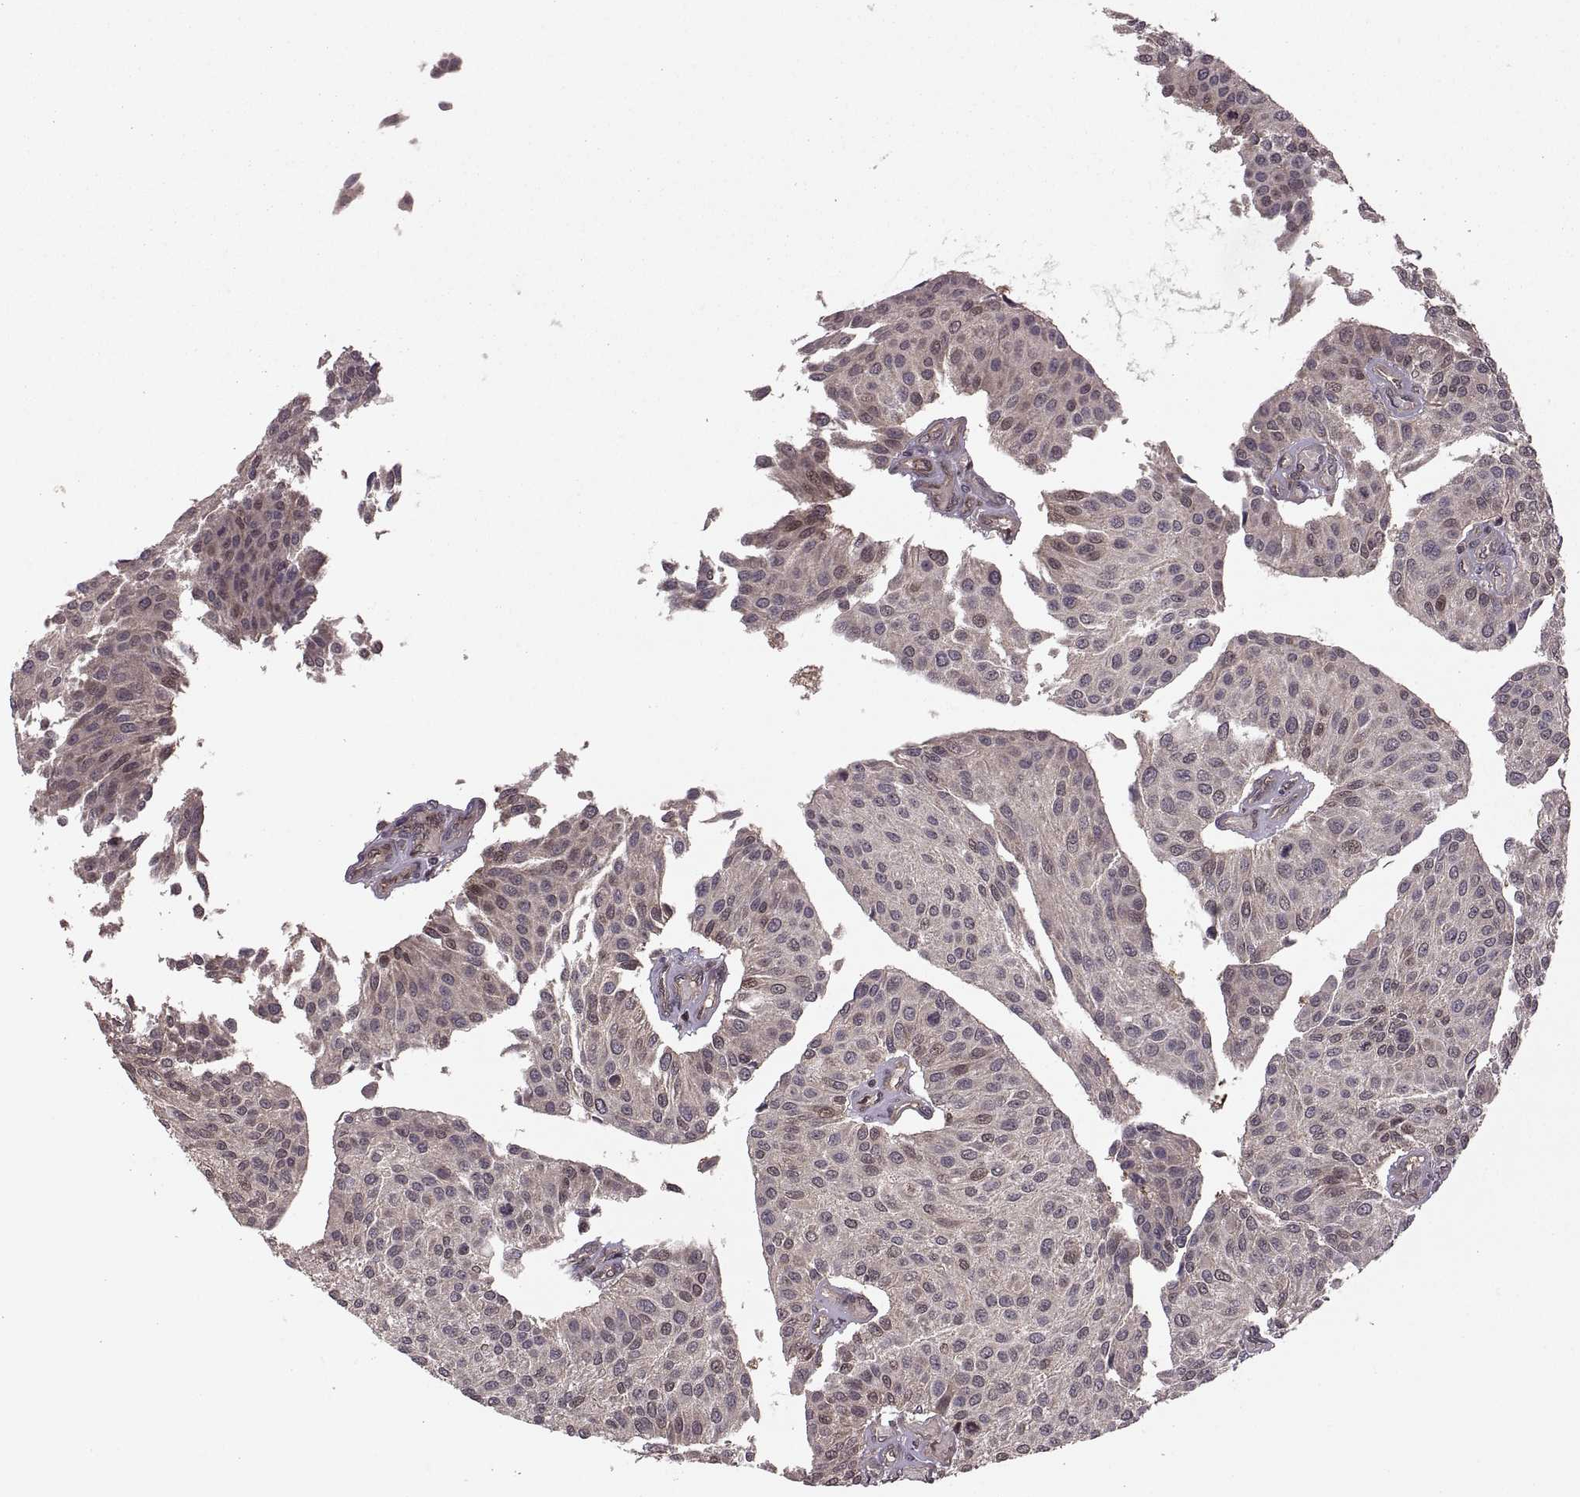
{"staining": {"intensity": "weak", "quantity": "<25%", "location": "cytoplasmic/membranous"}, "tissue": "urothelial cancer", "cell_type": "Tumor cells", "image_type": "cancer", "snomed": [{"axis": "morphology", "description": "Urothelial carcinoma, NOS"}, {"axis": "topography", "description": "Urinary bladder"}], "caption": "The image reveals no staining of tumor cells in transitional cell carcinoma.", "gene": "DEDD", "patient": {"sex": "male", "age": 55}}